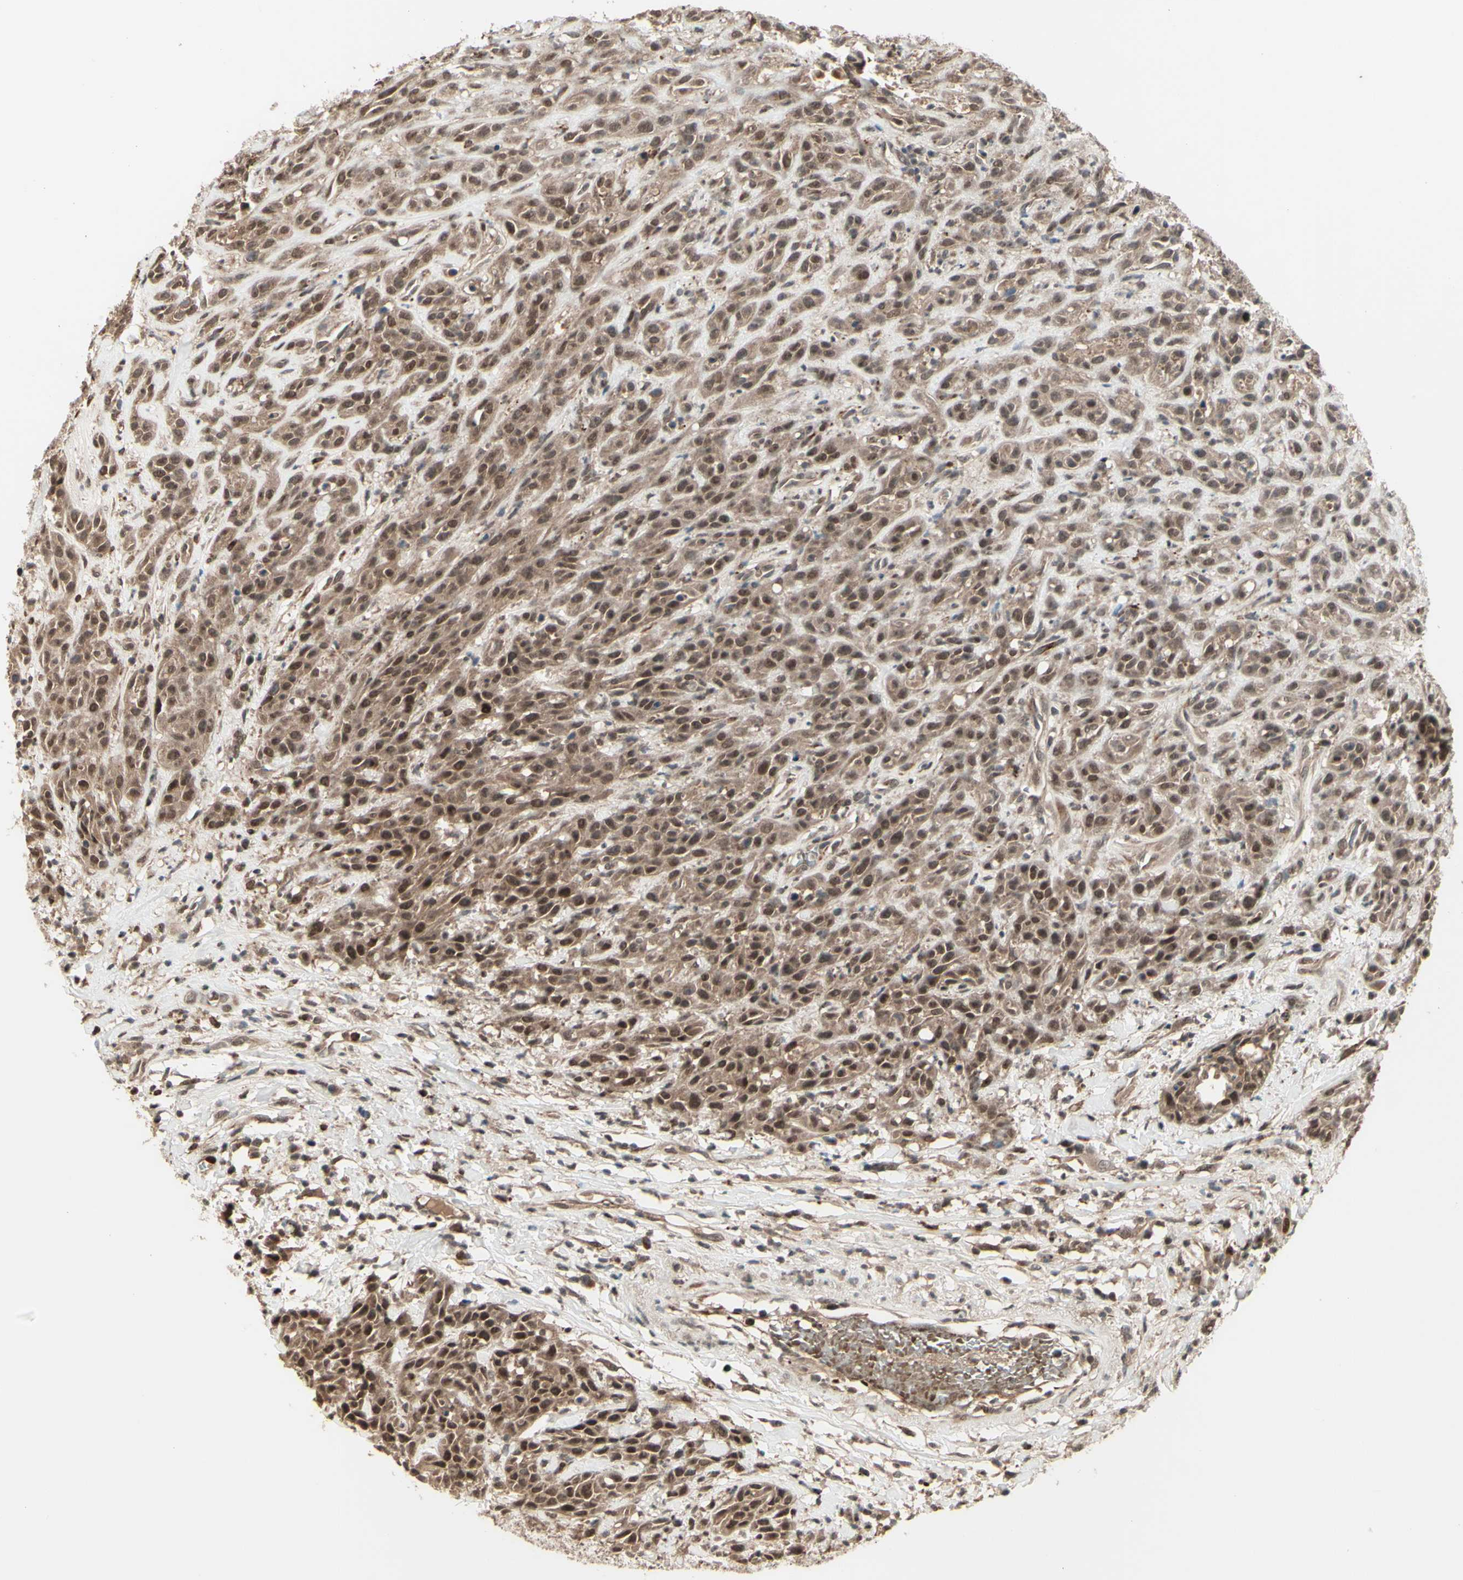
{"staining": {"intensity": "moderate", "quantity": ">75%", "location": "cytoplasmic/membranous,nuclear"}, "tissue": "head and neck cancer", "cell_type": "Tumor cells", "image_type": "cancer", "snomed": [{"axis": "morphology", "description": "Normal tissue, NOS"}, {"axis": "morphology", "description": "Squamous cell carcinoma, NOS"}, {"axis": "topography", "description": "Cartilage tissue"}, {"axis": "topography", "description": "Head-Neck"}], "caption": "This micrograph exhibits head and neck squamous cell carcinoma stained with IHC to label a protein in brown. The cytoplasmic/membranous and nuclear of tumor cells show moderate positivity for the protein. Nuclei are counter-stained blue.", "gene": "MLF2", "patient": {"sex": "male", "age": 62}}